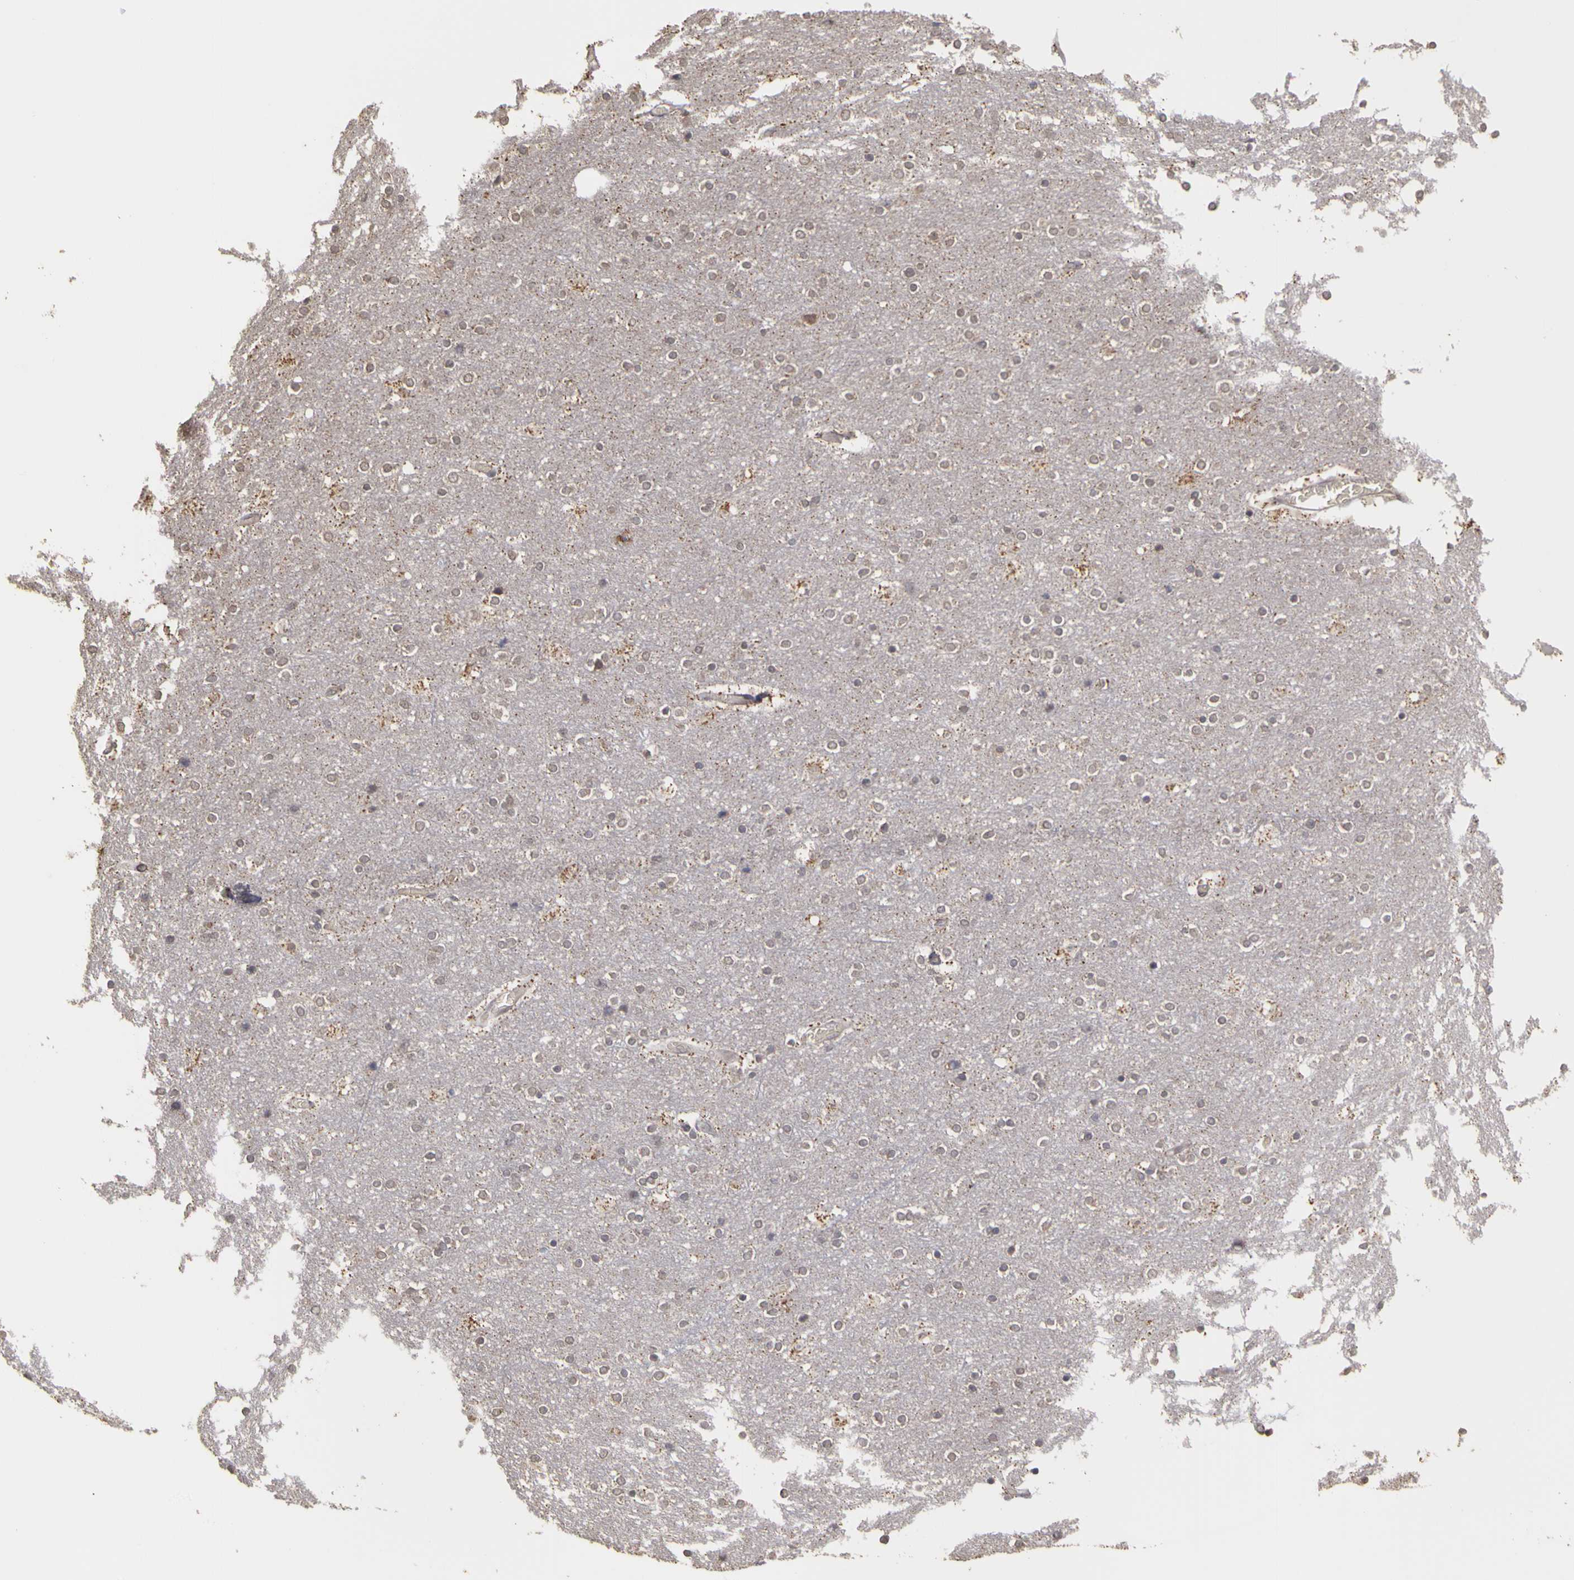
{"staining": {"intensity": "moderate", "quantity": "25%-75%", "location": "cytoplasmic/membranous"}, "tissue": "cerebral cortex", "cell_type": "Endothelial cells", "image_type": "normal", "snomed": [{"axis": "morphology", "description": "Normal tissue, NOS"}, {"axis": "topography", "description": "Cerebral cortex"}], "caption": "DAB (3,3'-diaminobenzidine) immunohistochemical staining of benign human cerebral cortex demonstrates moderate cytoplasmic/membranous protein positivity in approximately 25%-75% of endothelial cells. The staining was performed using DAB (3,3'-diaminobenzidine), with brown indicating positive protein expression. Nuclei are stained blue with hematoxylin.", "gene": "FRMD7", "patient": {"sex": "female", "age": 54}}